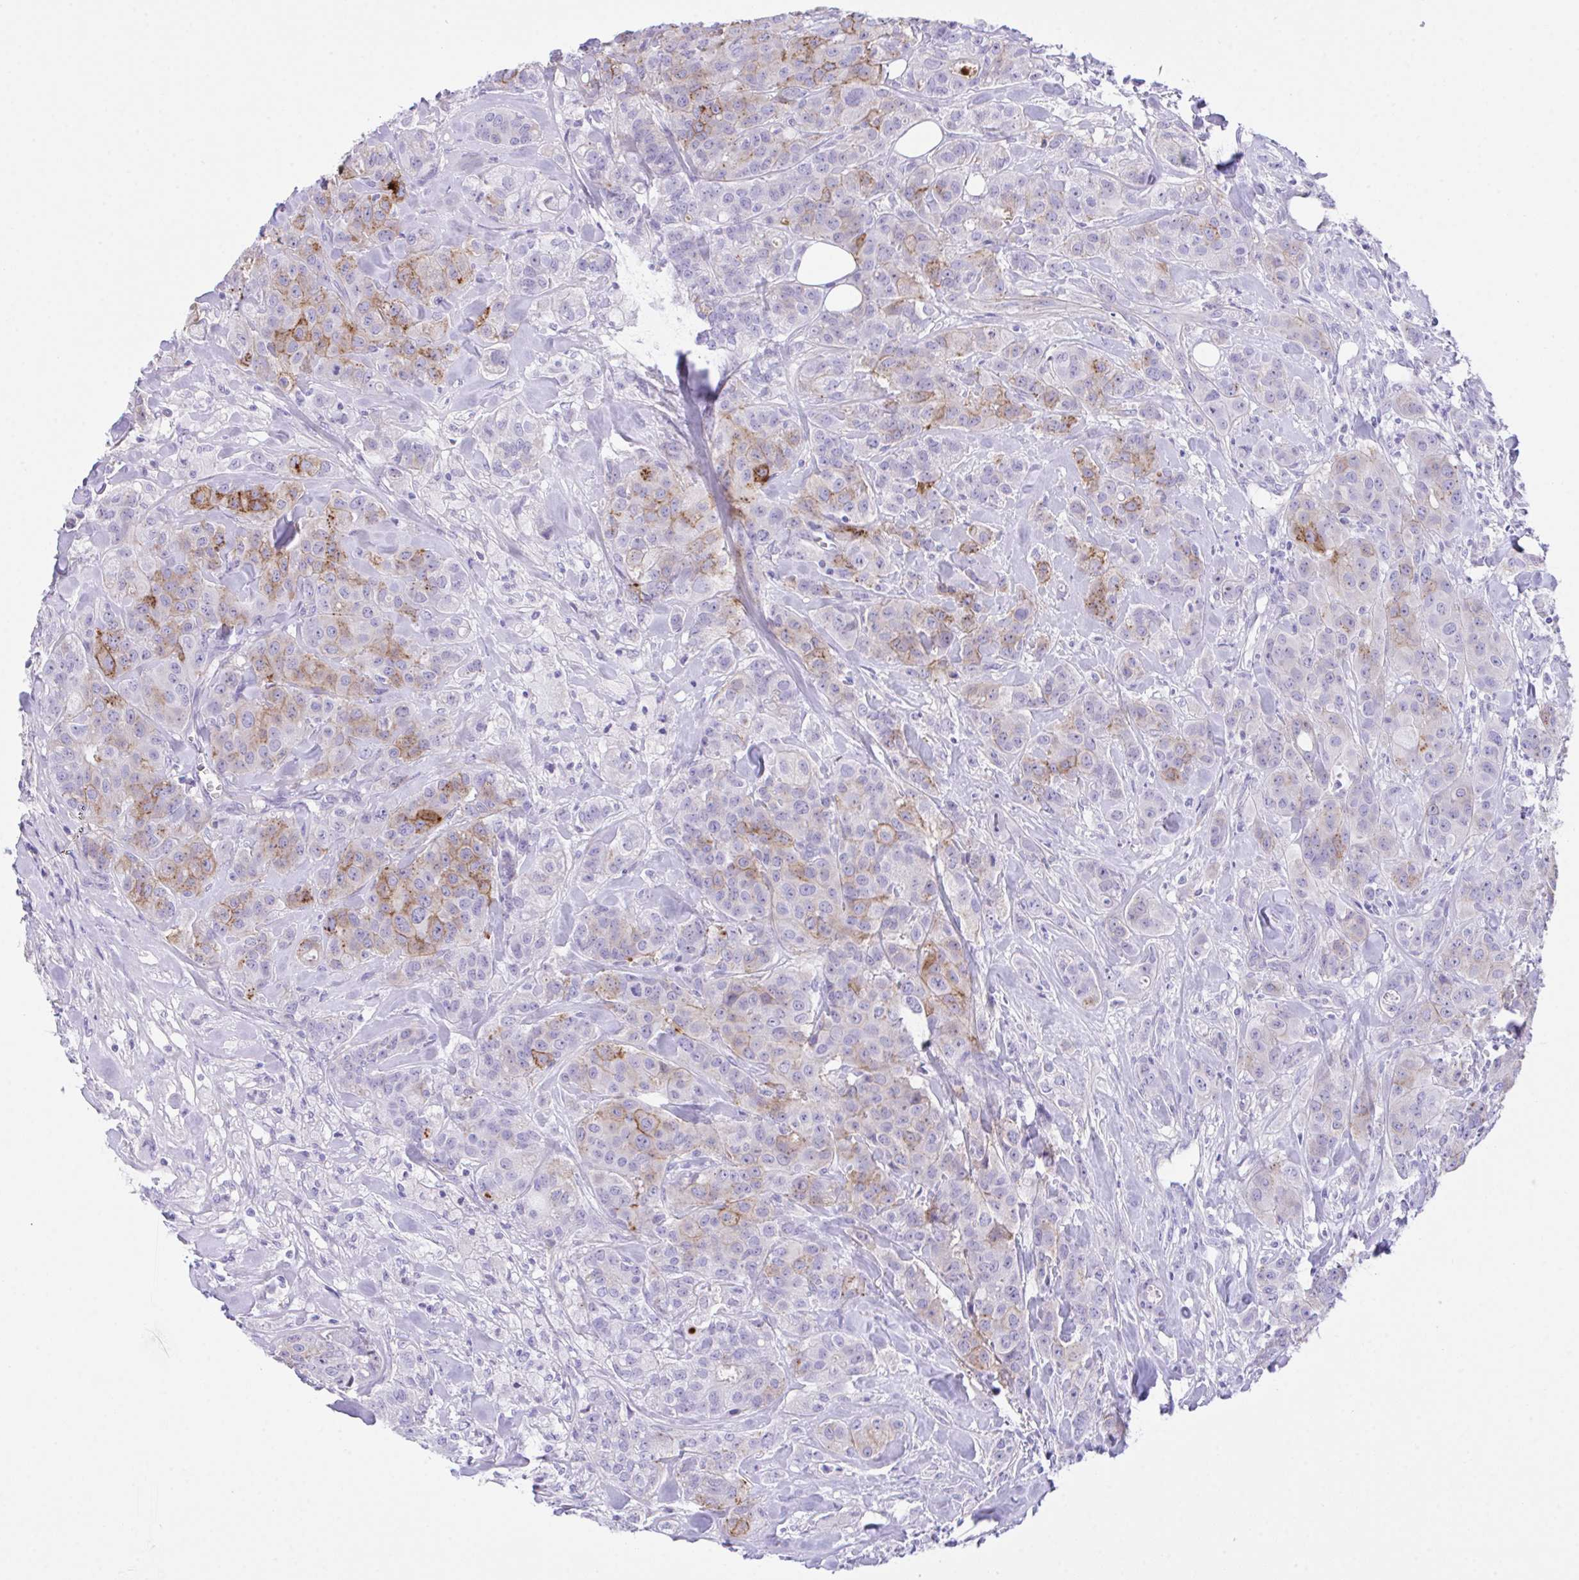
{"staining": {"intensity": "moderate", "quantity": "<25%", "location": "cytoplasmic/membranous"}, "tissue": "breast cancer", "cell_type": "Tumor cells", "image_type": "cancer", "snomed": [{"axis": "morphology", "description": "Normal tissue, NOS"}, {"axis": "morphology", "description": "Duct carcinoma"}, {"axis": "topography", "description": "Breast"}], "caption": "This photomicrograph exhibits immunohistochemistry staining of human breast cancer, with low moderate cytoplasmic/membranous staining in approximately <25% of tumor cells.", "gene": "SLC16A6", "patient": {"sex": "female", "age": 43}}